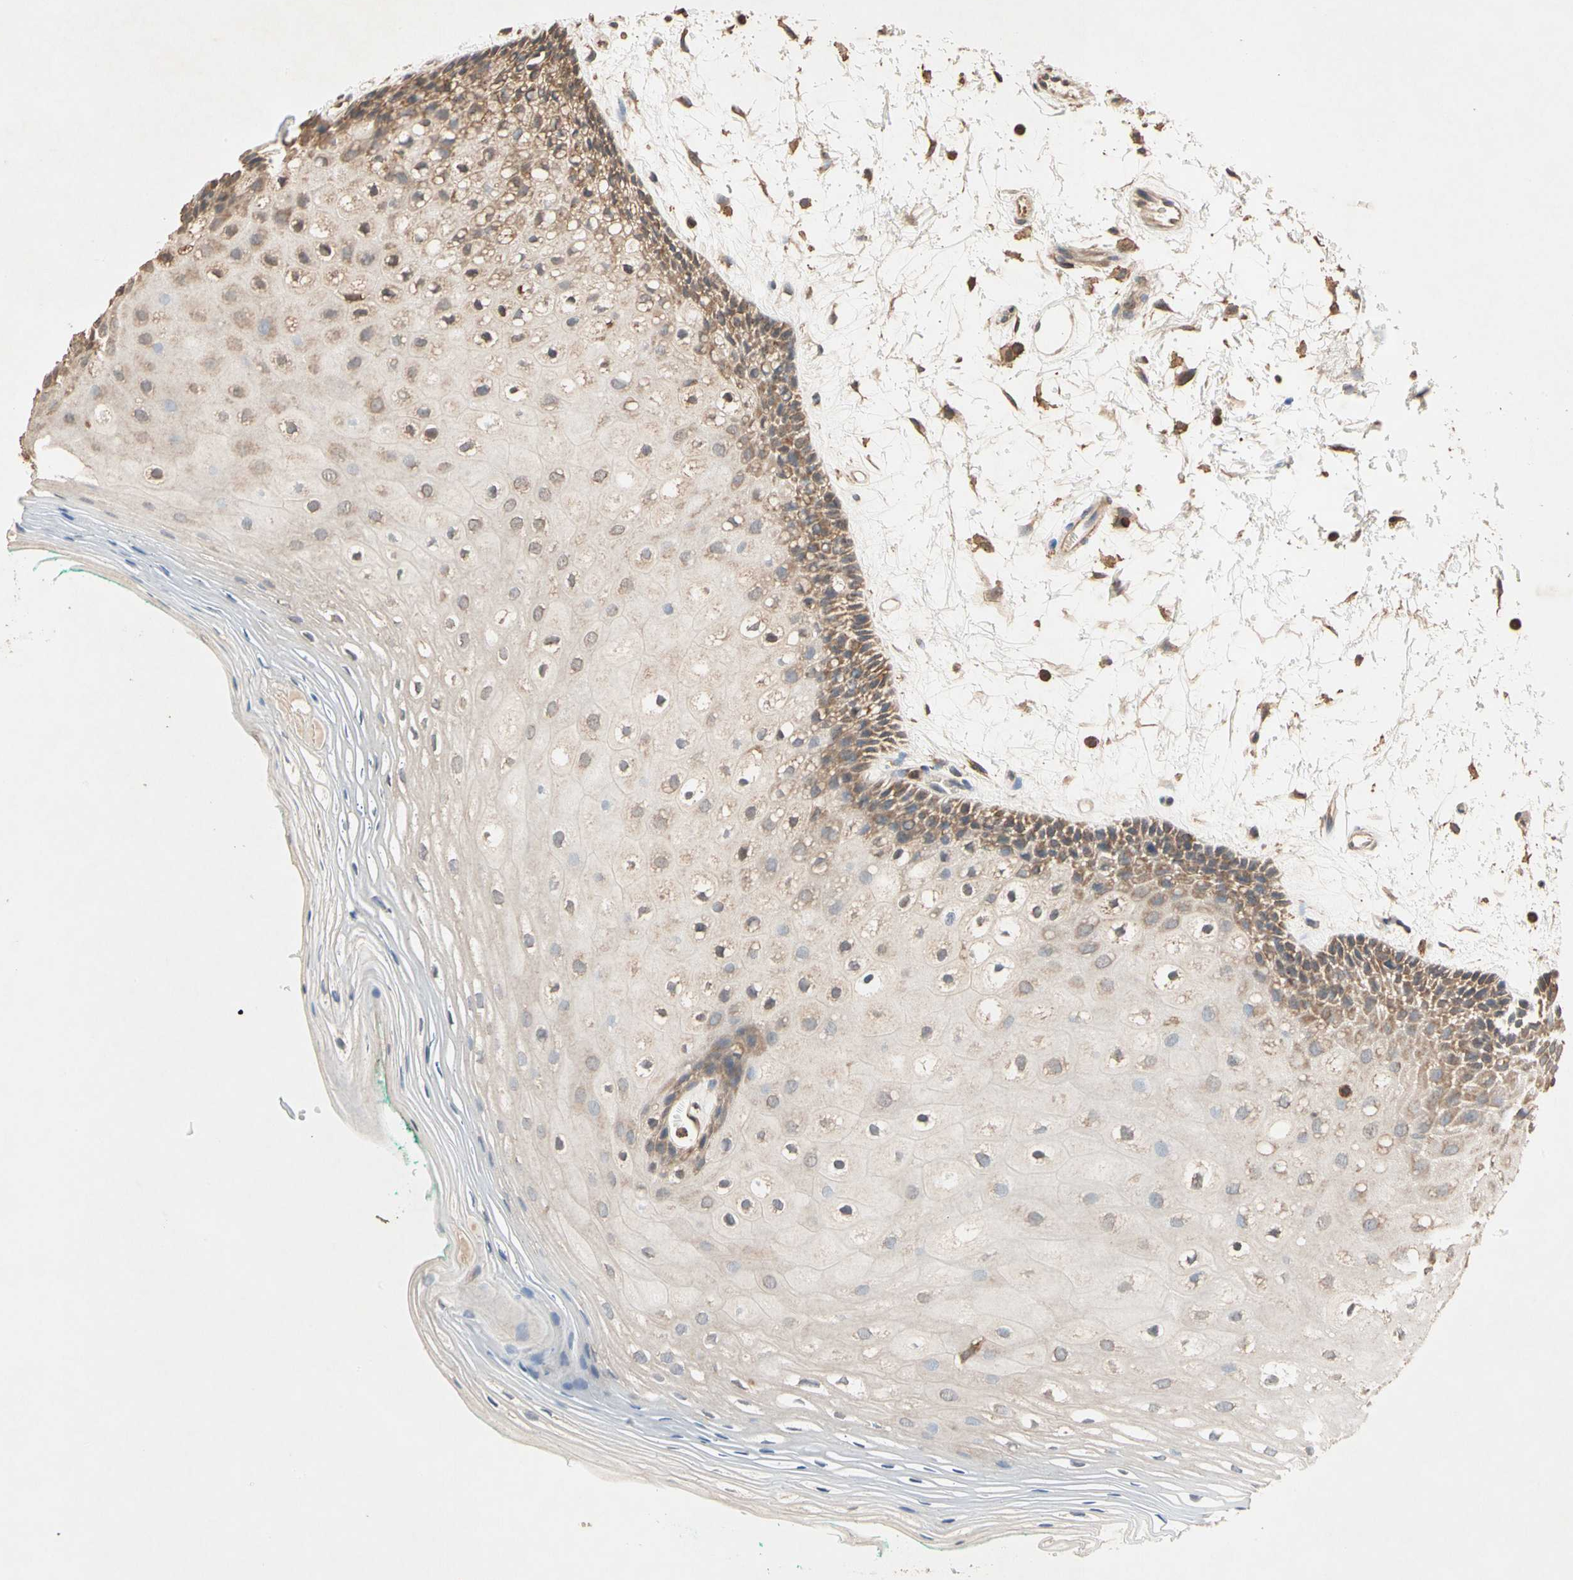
{"staining": {"intensity": "moderate", "quantity": "<25%", "location": "cytoplasmic/membranous"}, "tissue": "oral mucosa", "cell_type": "Squamous epithelial cells", "image_type": "normal", "snomed": [{"axis": "morphology", "description": "Normal tissue, NOS"}, {"axis": "topography", "description": "Skeletal muscle"}, {"axis": "topography", "description": "Oral tissue"}, {"axis": "topography", "description": "Peripheral nerve tissue"}], "caption": "Immunohistochemical staining of unremarkable human oral mucosa exhibits <25% levels of moderate cytoplasmic/membranous protein staining in about <25% of squamous epithelial cells.", "gene": "MAP3K10", "patient": {"sex": "female", "age": 84}}